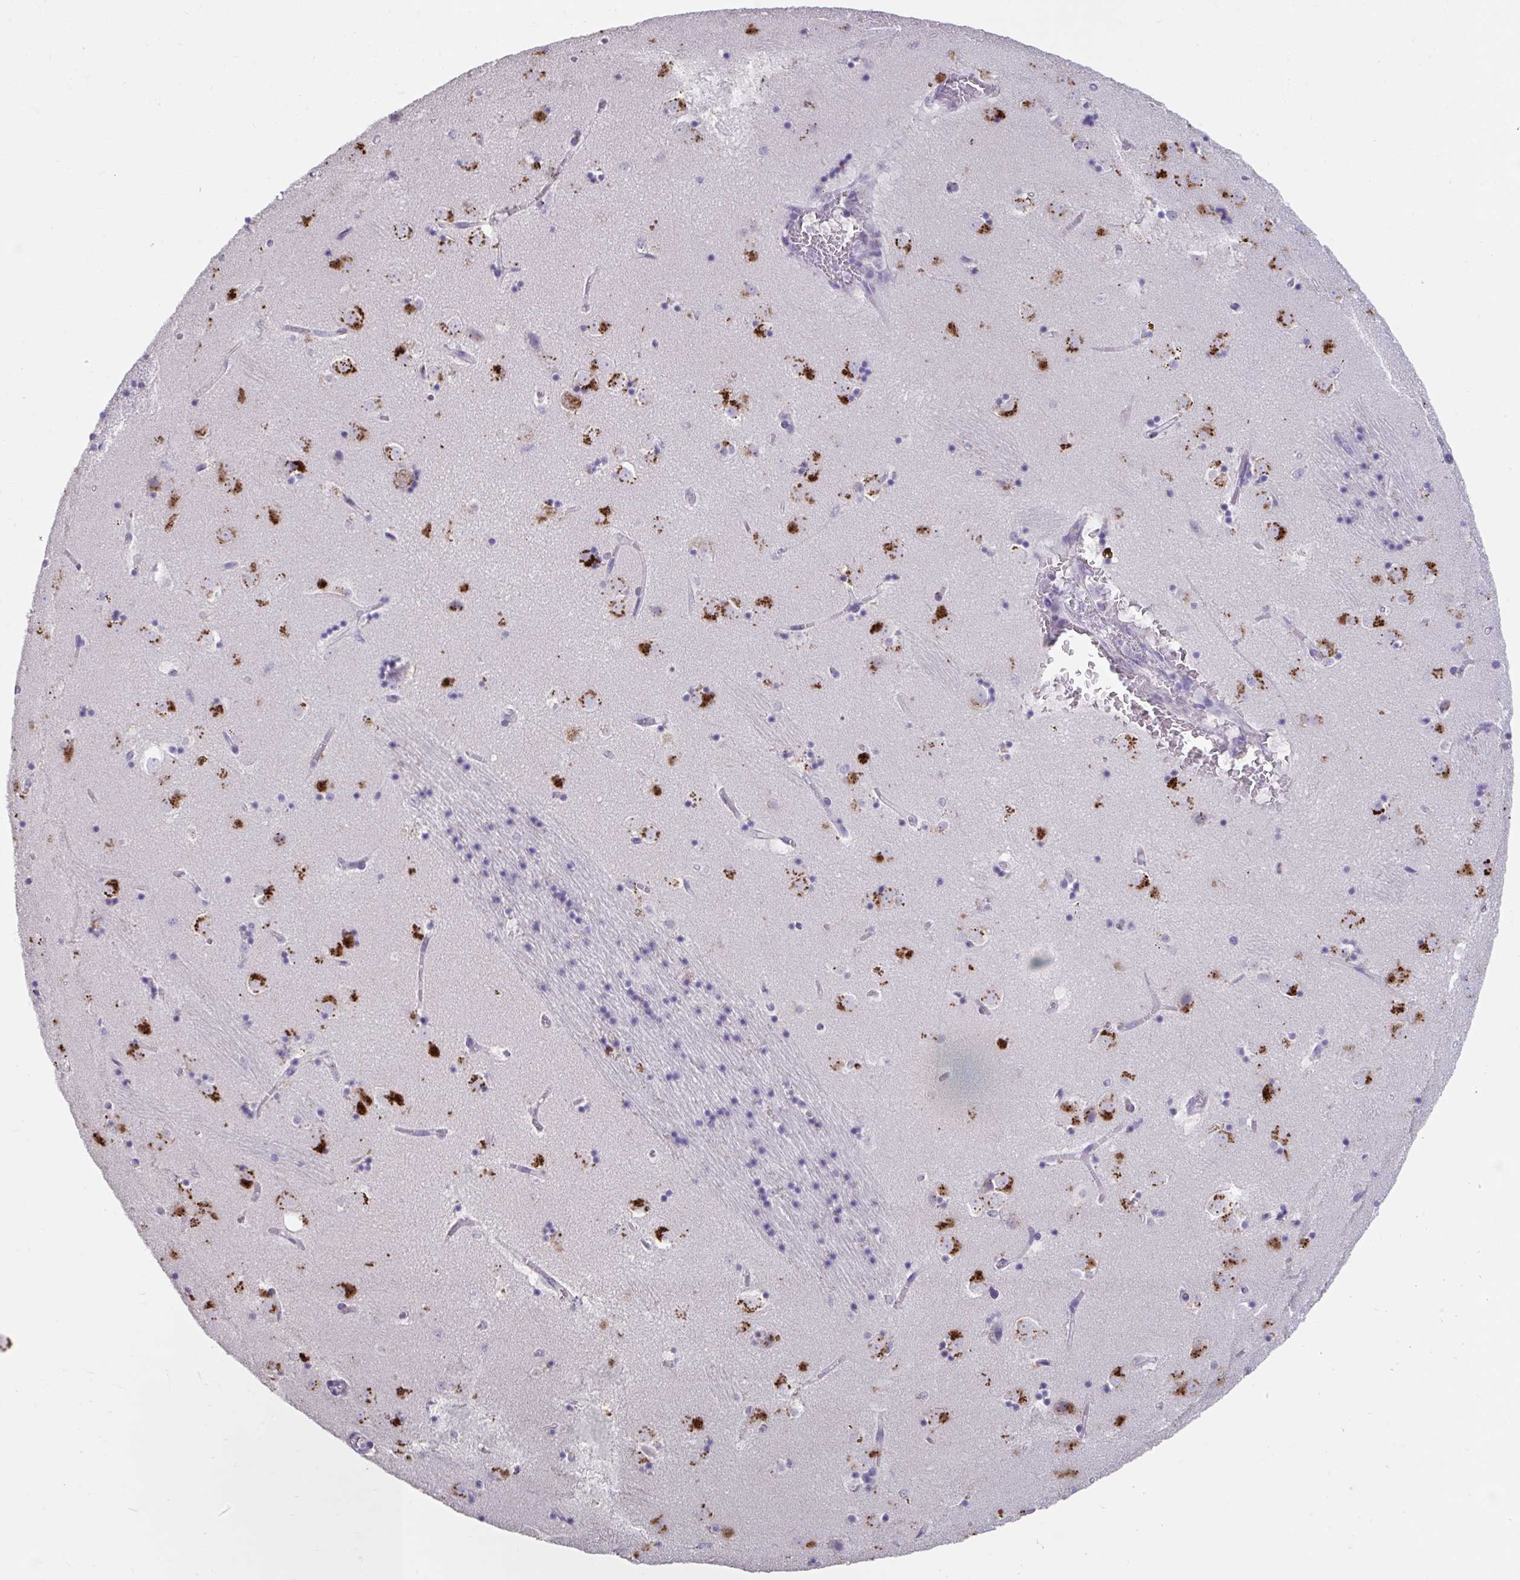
{"staining": {"intensity": "negative", "quantity": "none", "location": "none"}, "tissue": "caudate", "cell_type": "Glial cells", "image_type": "normal", "snomed": [{"axis": "morphology", "description": "Normal tissue, NOS"}, {"axis": "topography", "description": "Lateral ventricle wall"}], "caption": "Immunohistochemical staining of benign human caudate demonstrates no significant expression in glial cells. Nuclei are stained in blue.", "gene": "GPR162", "patient": {"sex": "male", "age": 58}}